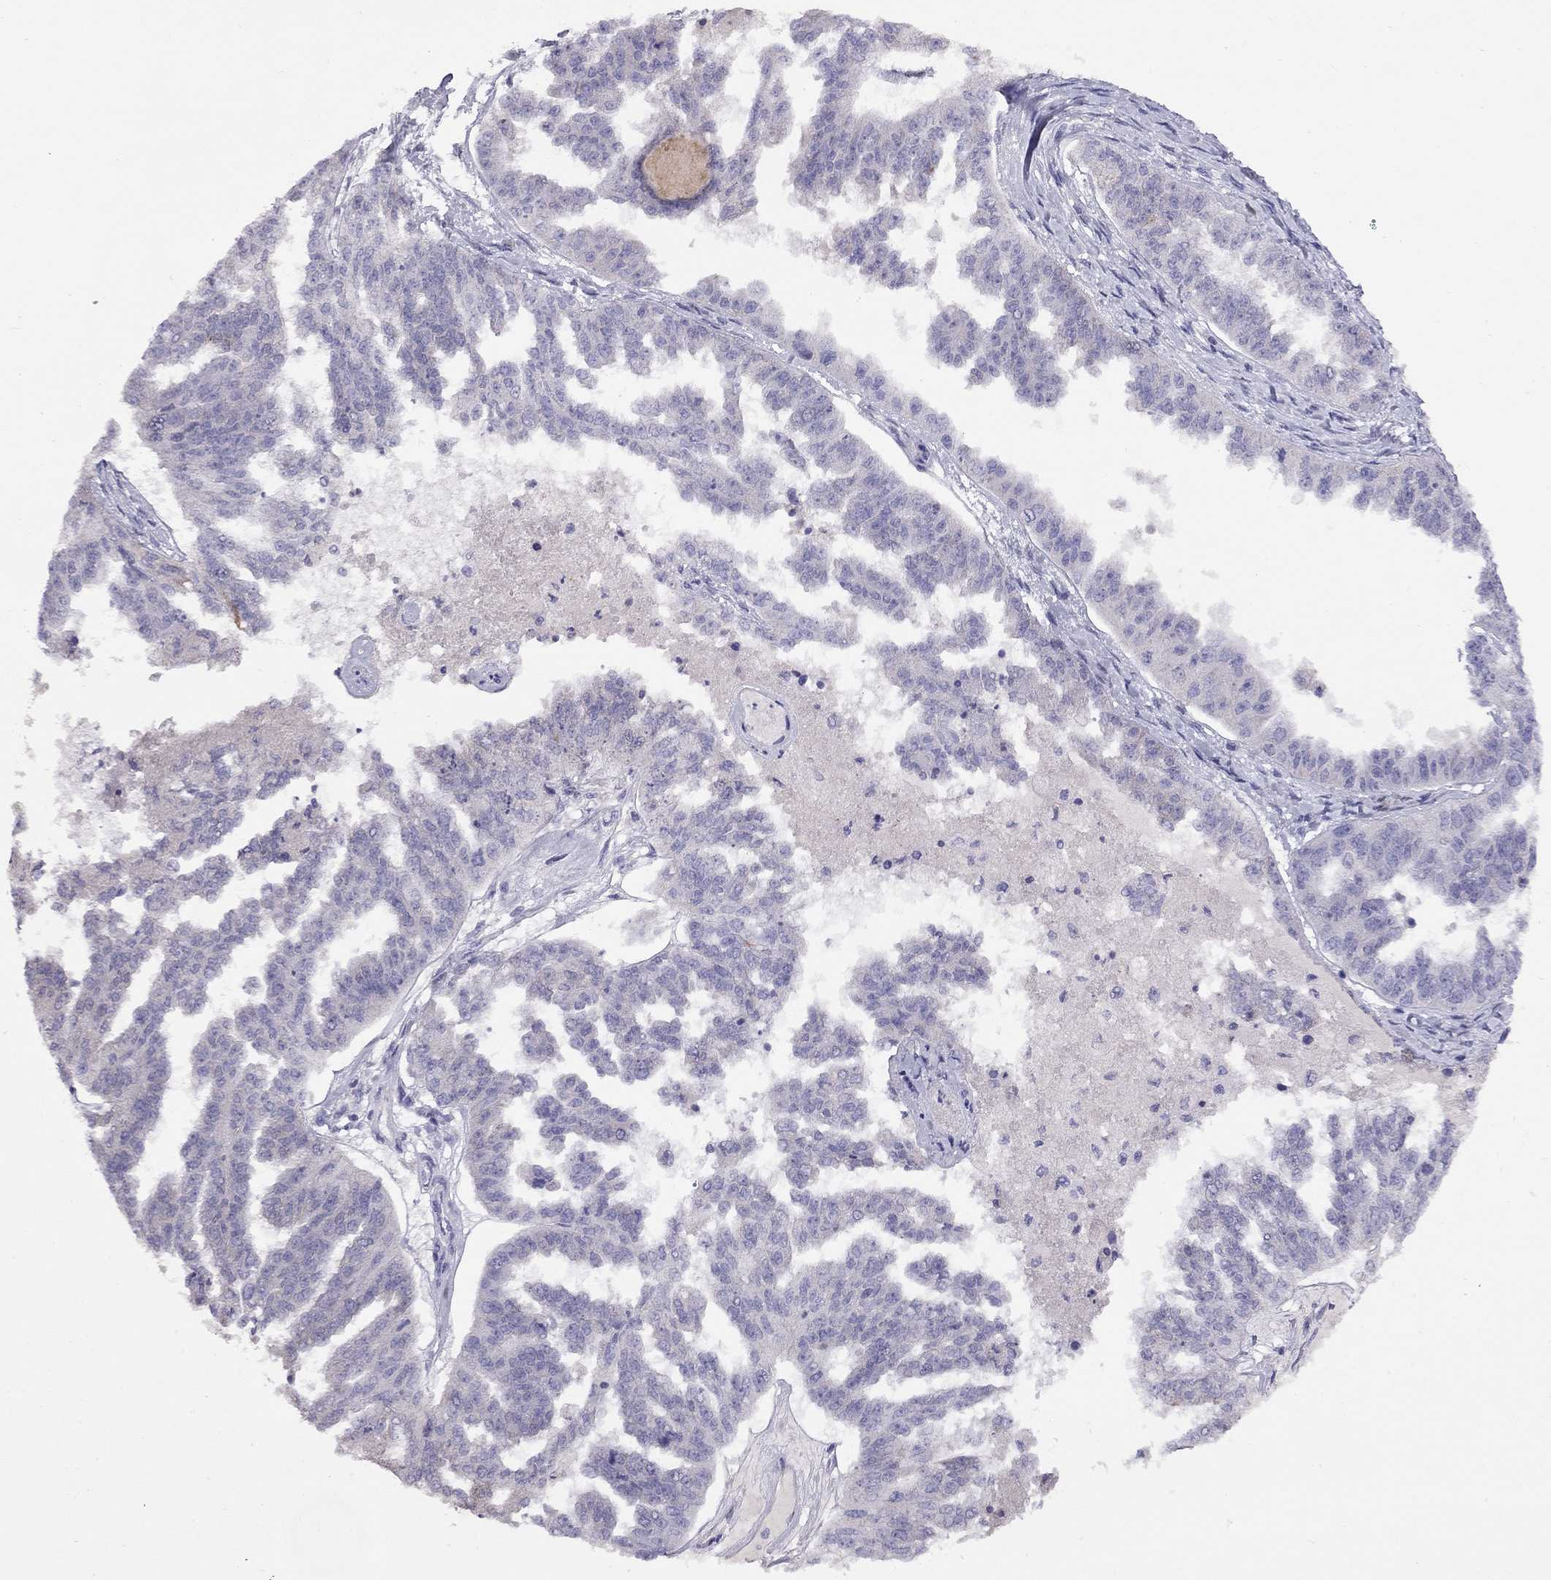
{"staining": {"intensity": "negative", "quantity": "none", "location": "none"}, "tissue": "ovarian cancer", "cell_type": "Tumor cells", "image_type": "cancer", "snomed": [{"axis": "morphology", "description": "Cystadenocarcinoma, serous, NOS"}, {"axis": "topography", "description": "Ovary"}], "caption": "Tumor cells show no significant expression in ovarian cancer.", "gene": "CPNE4", "patient": {"sex": "female", "age": 58}}